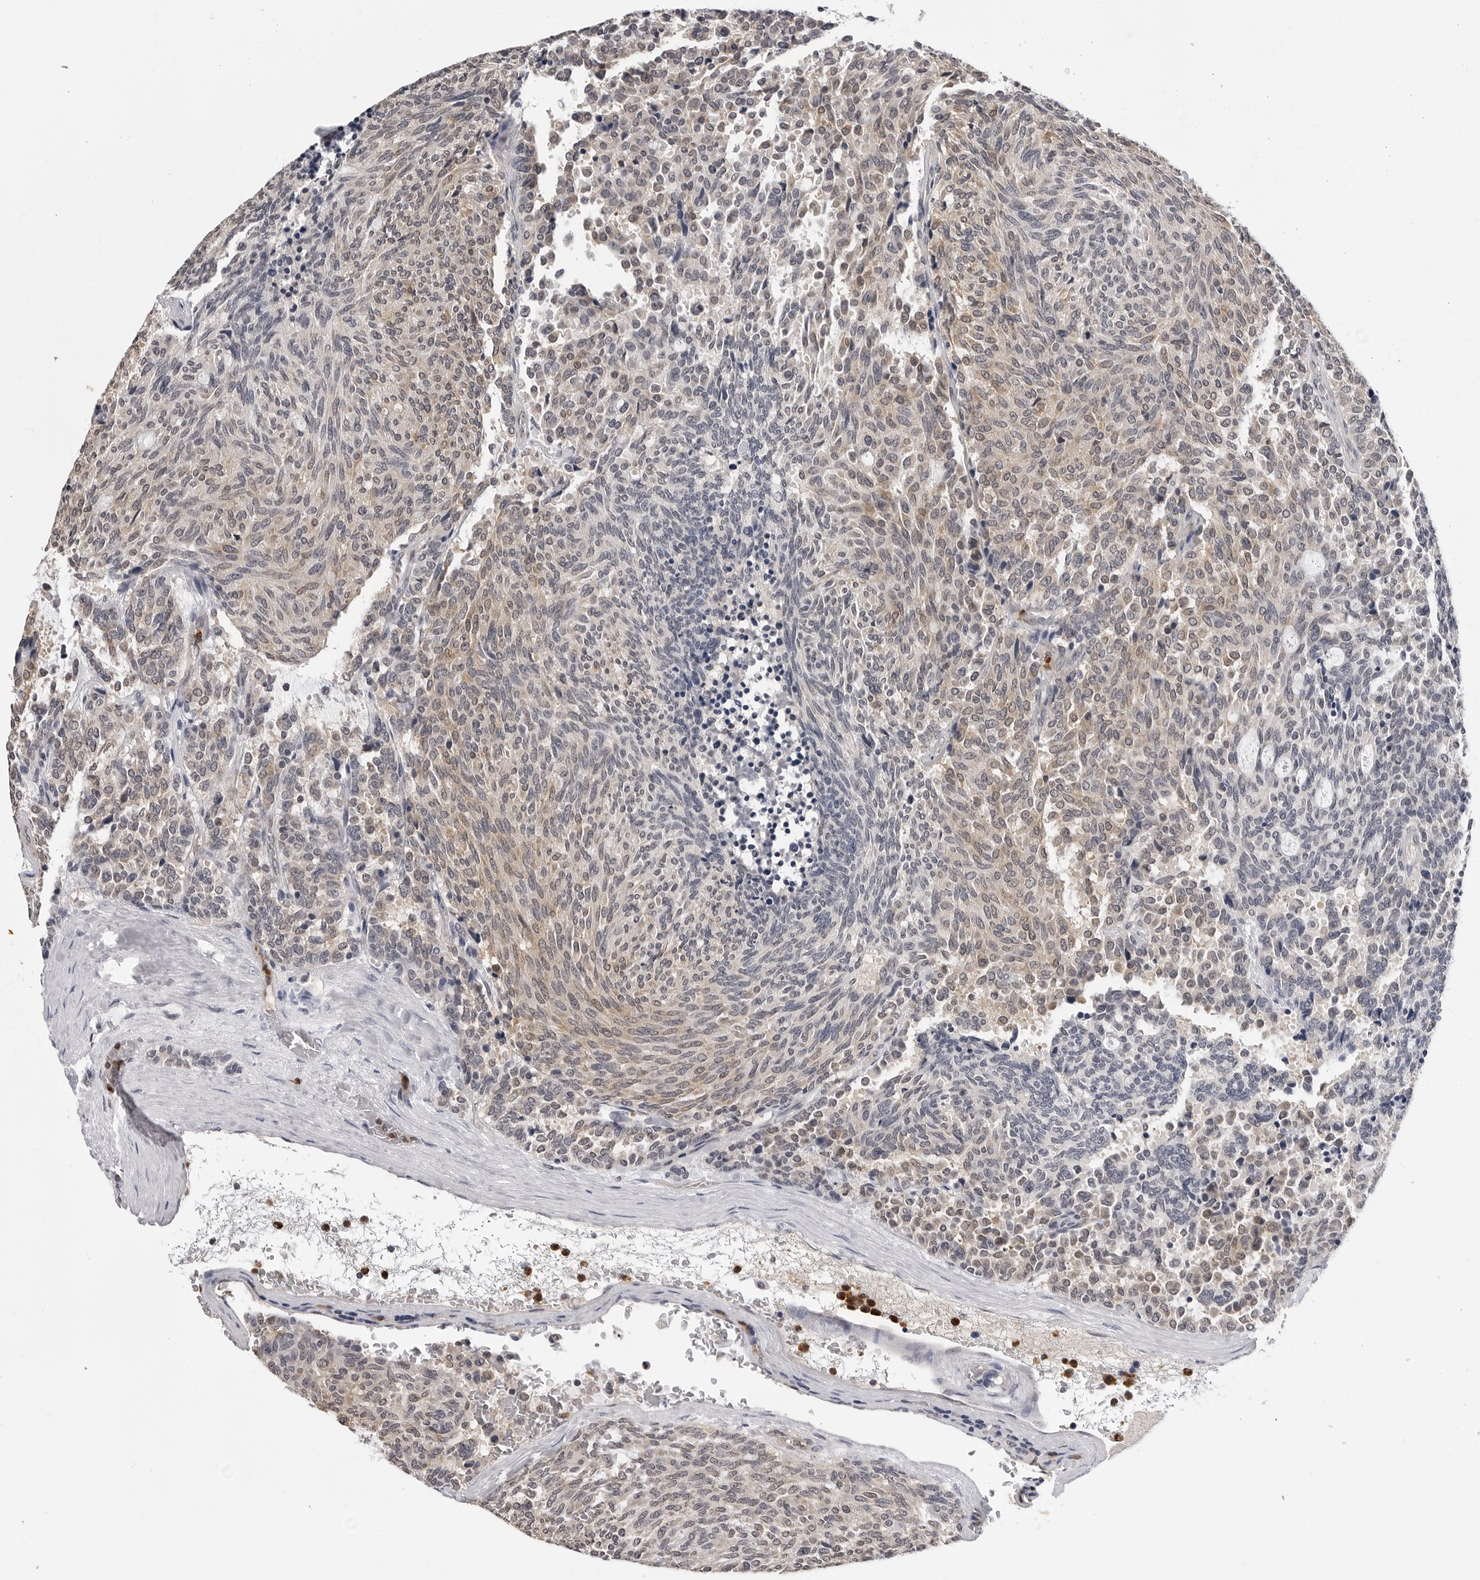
{"staining": {"intensity": "weak", "quantity": "25%-75%", "location": "cytoplasmic/membranous"}, "tissue": "carcinoid", "cell_type": "Tumor cells", "image_type": "cancer", "snomed": [{"axis": "morphology", "description": "Carcinoid, malignant, NOS"}, {"axis": "topography", "description": "Pancreas"}], "caption": "Tumor cells reveal low levels of weak cytoplasmic/membranous expression in approximately 25%-75% of cells in human malignant carcinoid.", "gene": "TRMT13", "patient": {"sex": "female", "age": 54}}